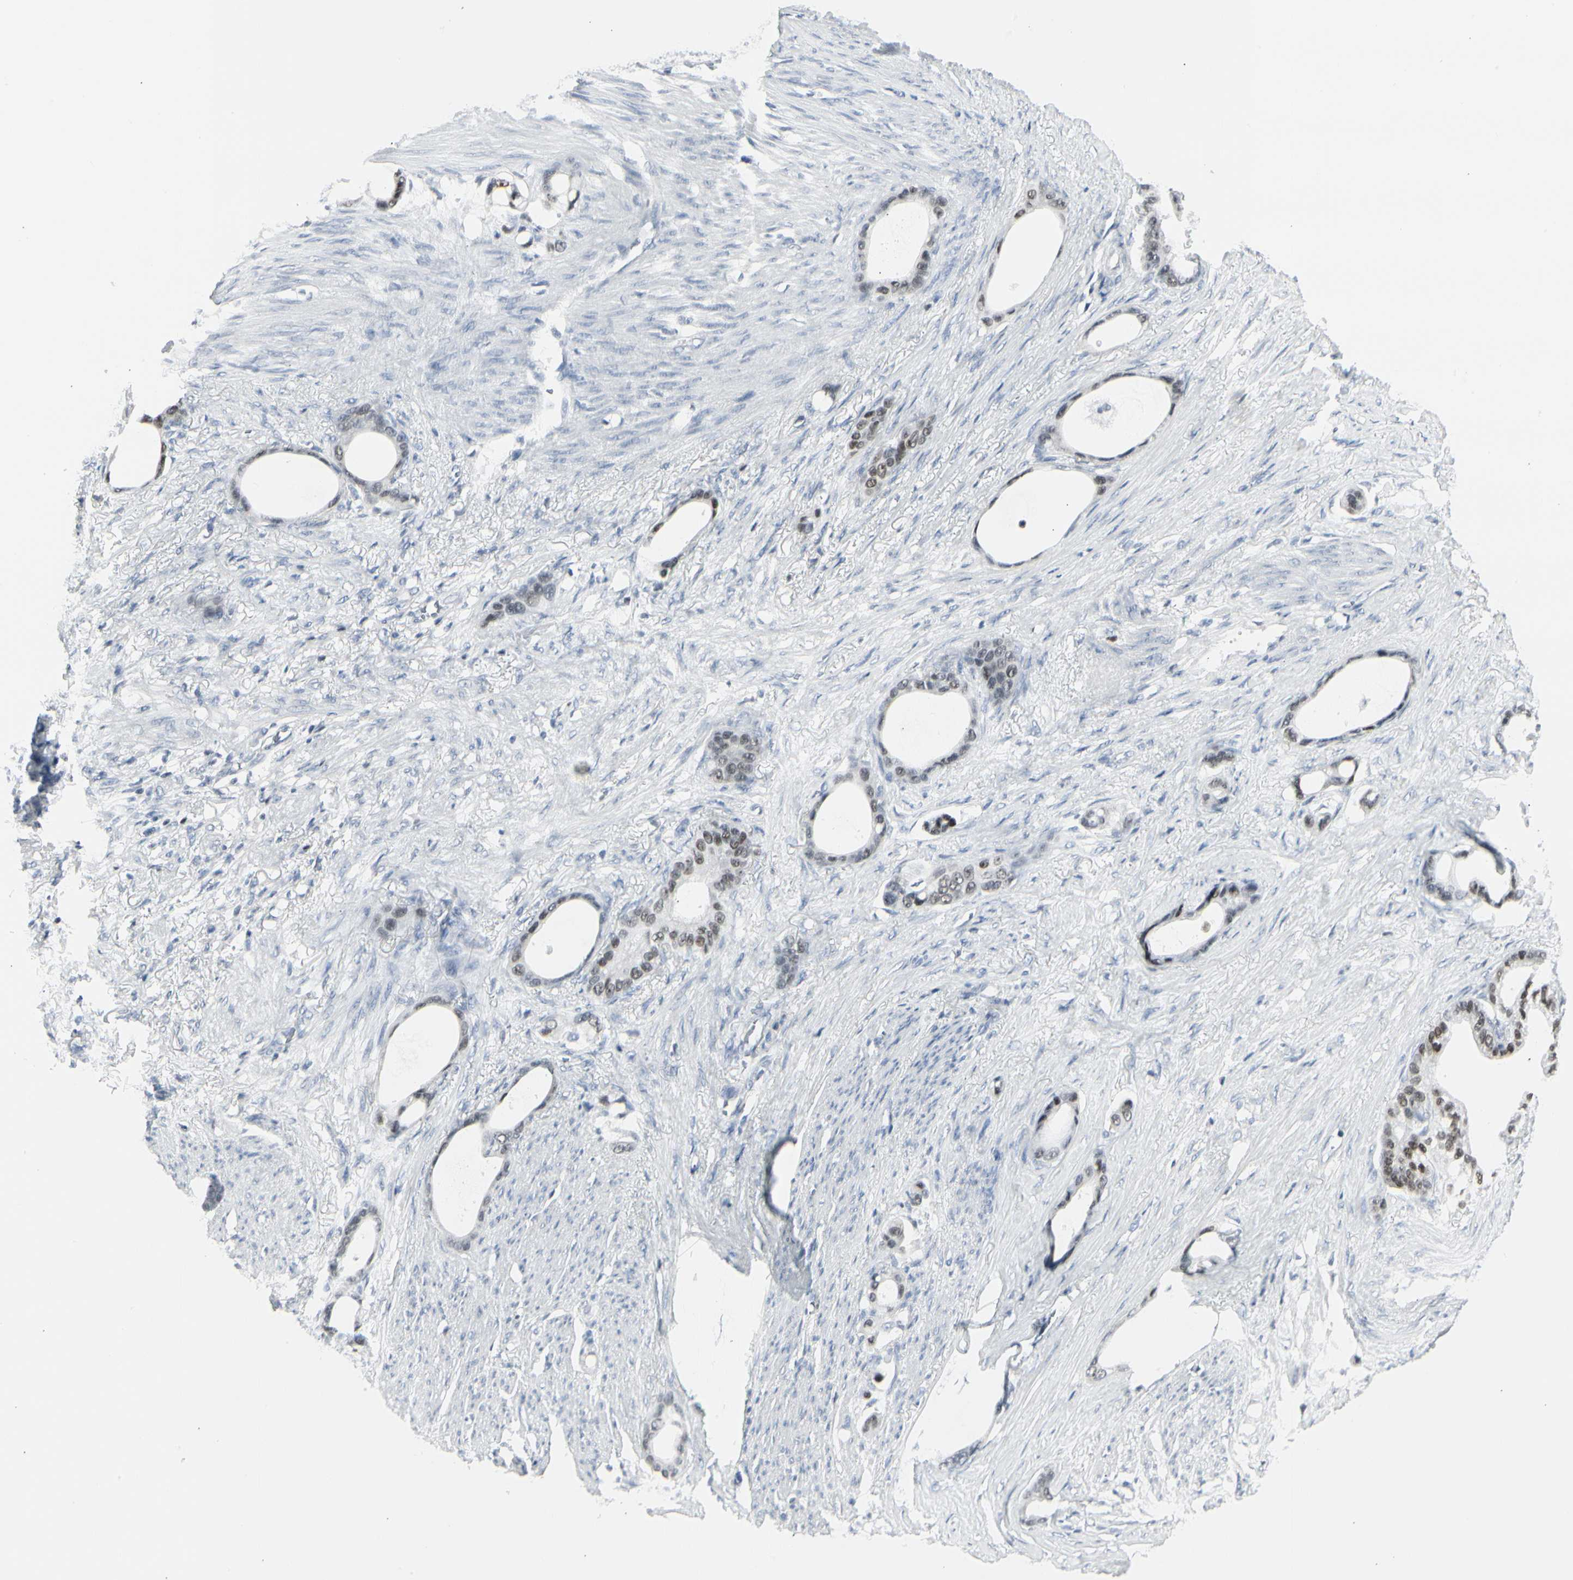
{"staining": {"intensity": "moderate", "quantity": ">75%", "location": "nuclear"}, "tissue": "stomach cancer", "cell_type": "Tumor cells", "image_type": "cancer", "snomed": [{"axis": "morphology", "description": "Adenocarcinoma, NOS"}, {"axis": "topography", "description": "Stomach"}], "caption": "The immunohistochemical stain shows moderate nuclear positivity in tumor cells of adenocarcinoma (stomach) tissue. The staining is performed using DAB (3,3'-diaminobenzidine) brown chromogen to label protein expression. The nuclei are counter-stained blue using hematoxylin.", "gene": "ZBTB7B", "patient": {"sex": "female", "age": 75}}